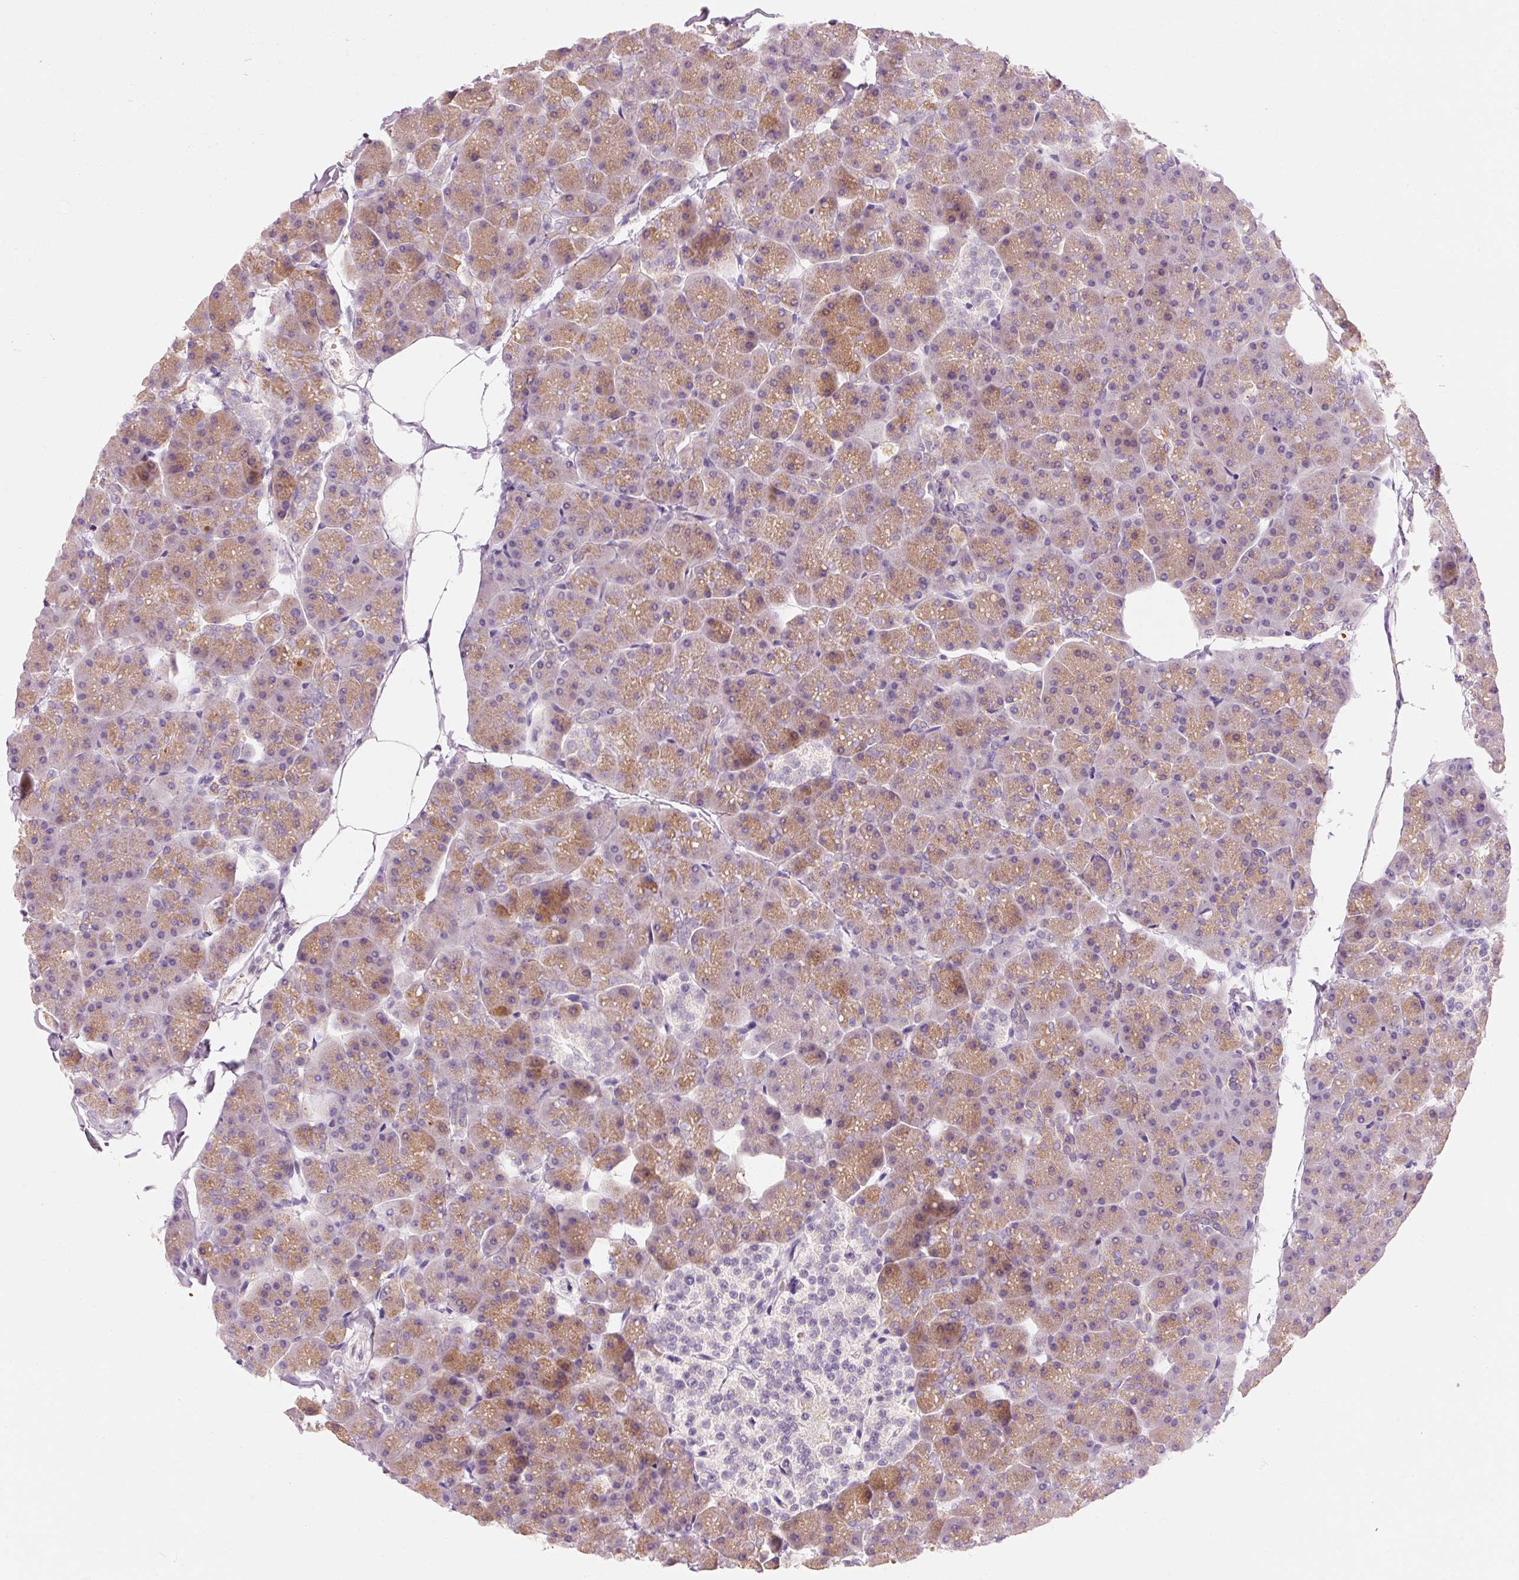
{"staining": {"intensity": "moderate", "quantity": "25%-75%", "location": "cytoplasmic/membranous"}, "tissue": "pancreas", "cell_type": "Exocrine glandular cells", "image_type": "normal", "snomed": [{"axis": "morphology", "description": "Normal tissue, NOS"}, {"axis": "topography", "description": "Pancreas"}], "caption": "Immunohistochemical staining of benign human pancreas exhibits medium levels of moderate cytoplasmic/membranous staining in approximately 25%-75% of exocrine glandular cells.", "gene": "OR8K1", "patient": {"sex": "male", "age": 35}}